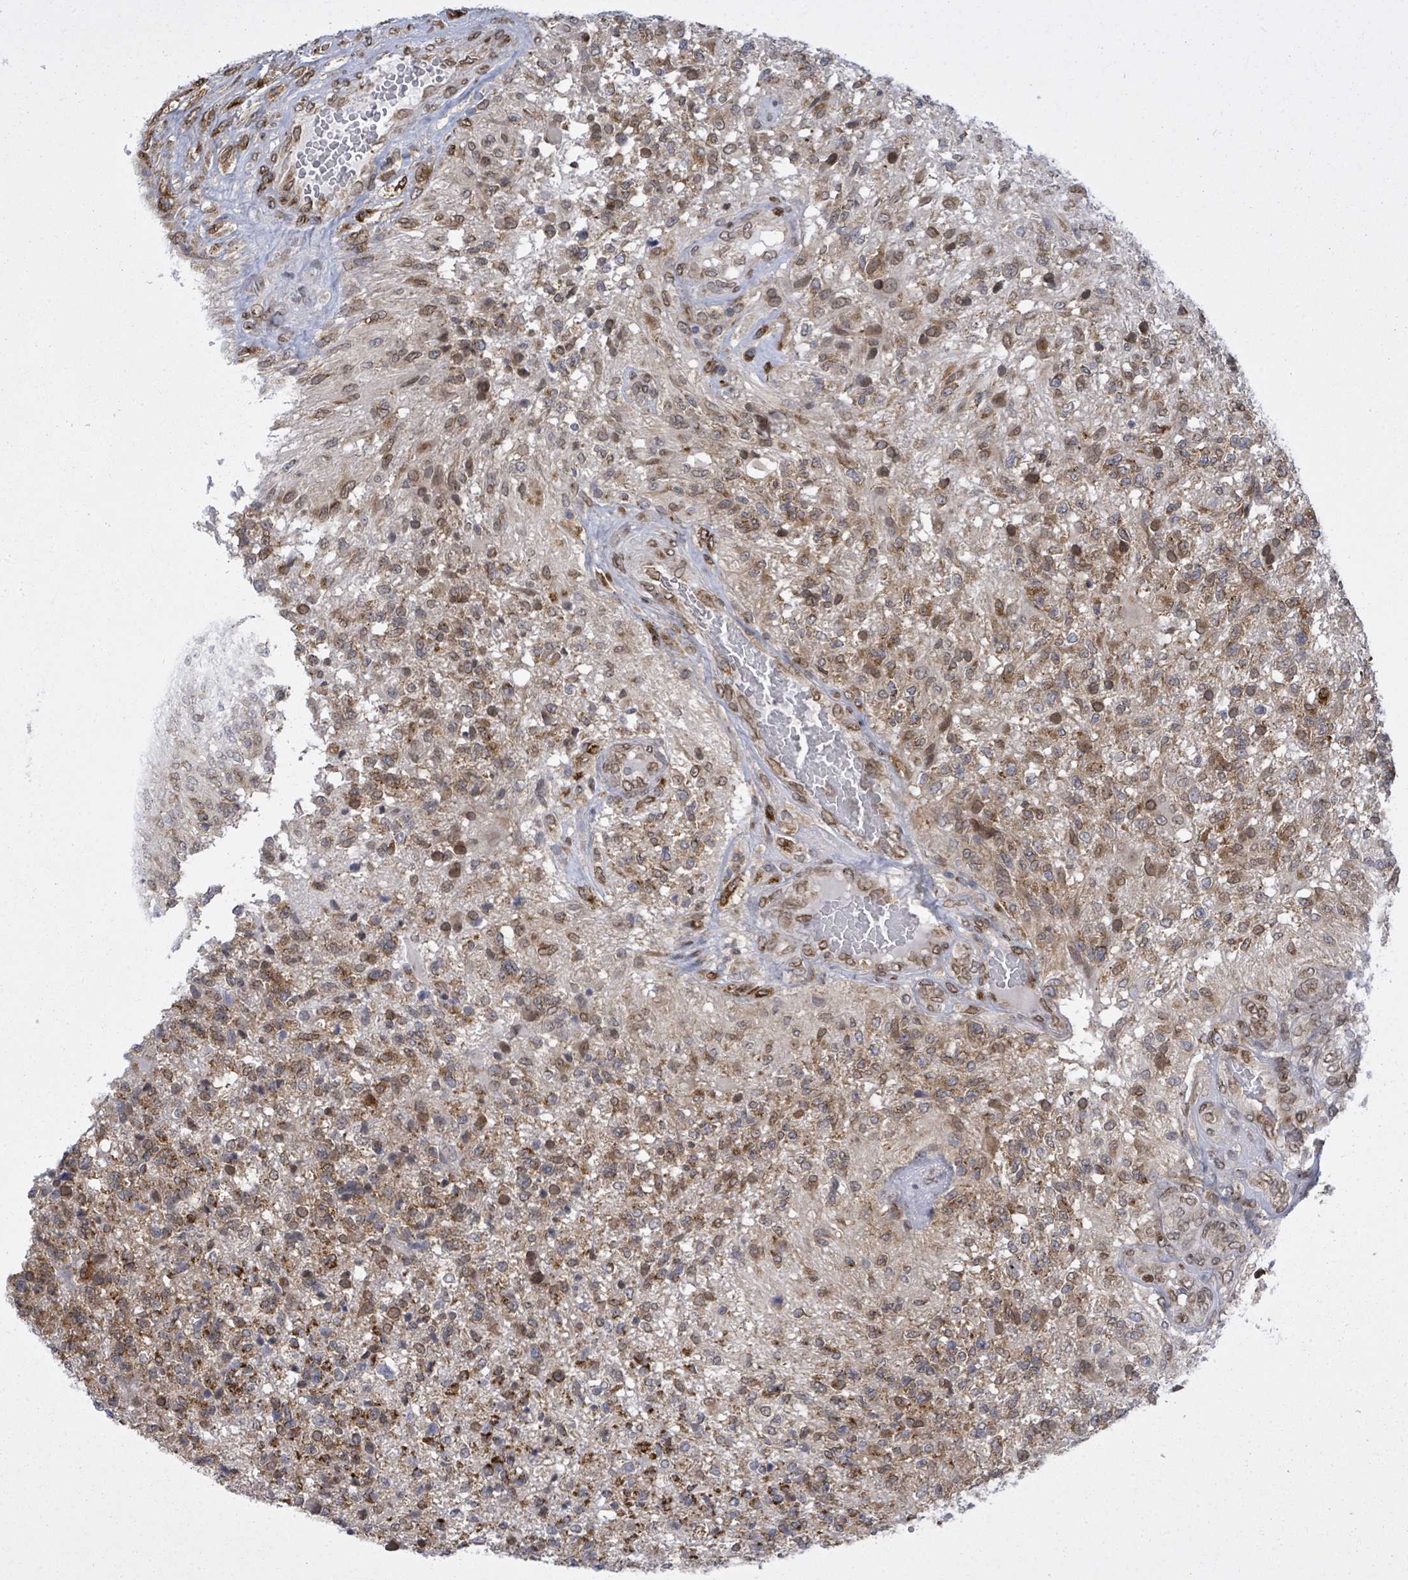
{"staining": {"intensity": "moderate", "quantity": ">75%", "location": "cytoplasmic/membranous,nuclear"}, "tissue": "glioma", "cell_type": "Tumor cells", "image_type": "cancer", "snomed": [{"axis": "morphology", "description": "Glioma, malignant, High grade"}, {"axis": "topography", "description": "Brain"}], "caption": "This image exhibits glioma stained with immunohistochemistry to label a protein in brown. The cytoplasmic/membranous and nuclear of tumor cells show moderate positivity for the protein. Nuclei are counter-stained blue.", "gene": "ARFGAP1", "patient": {"sex": "male", "age": 56}}